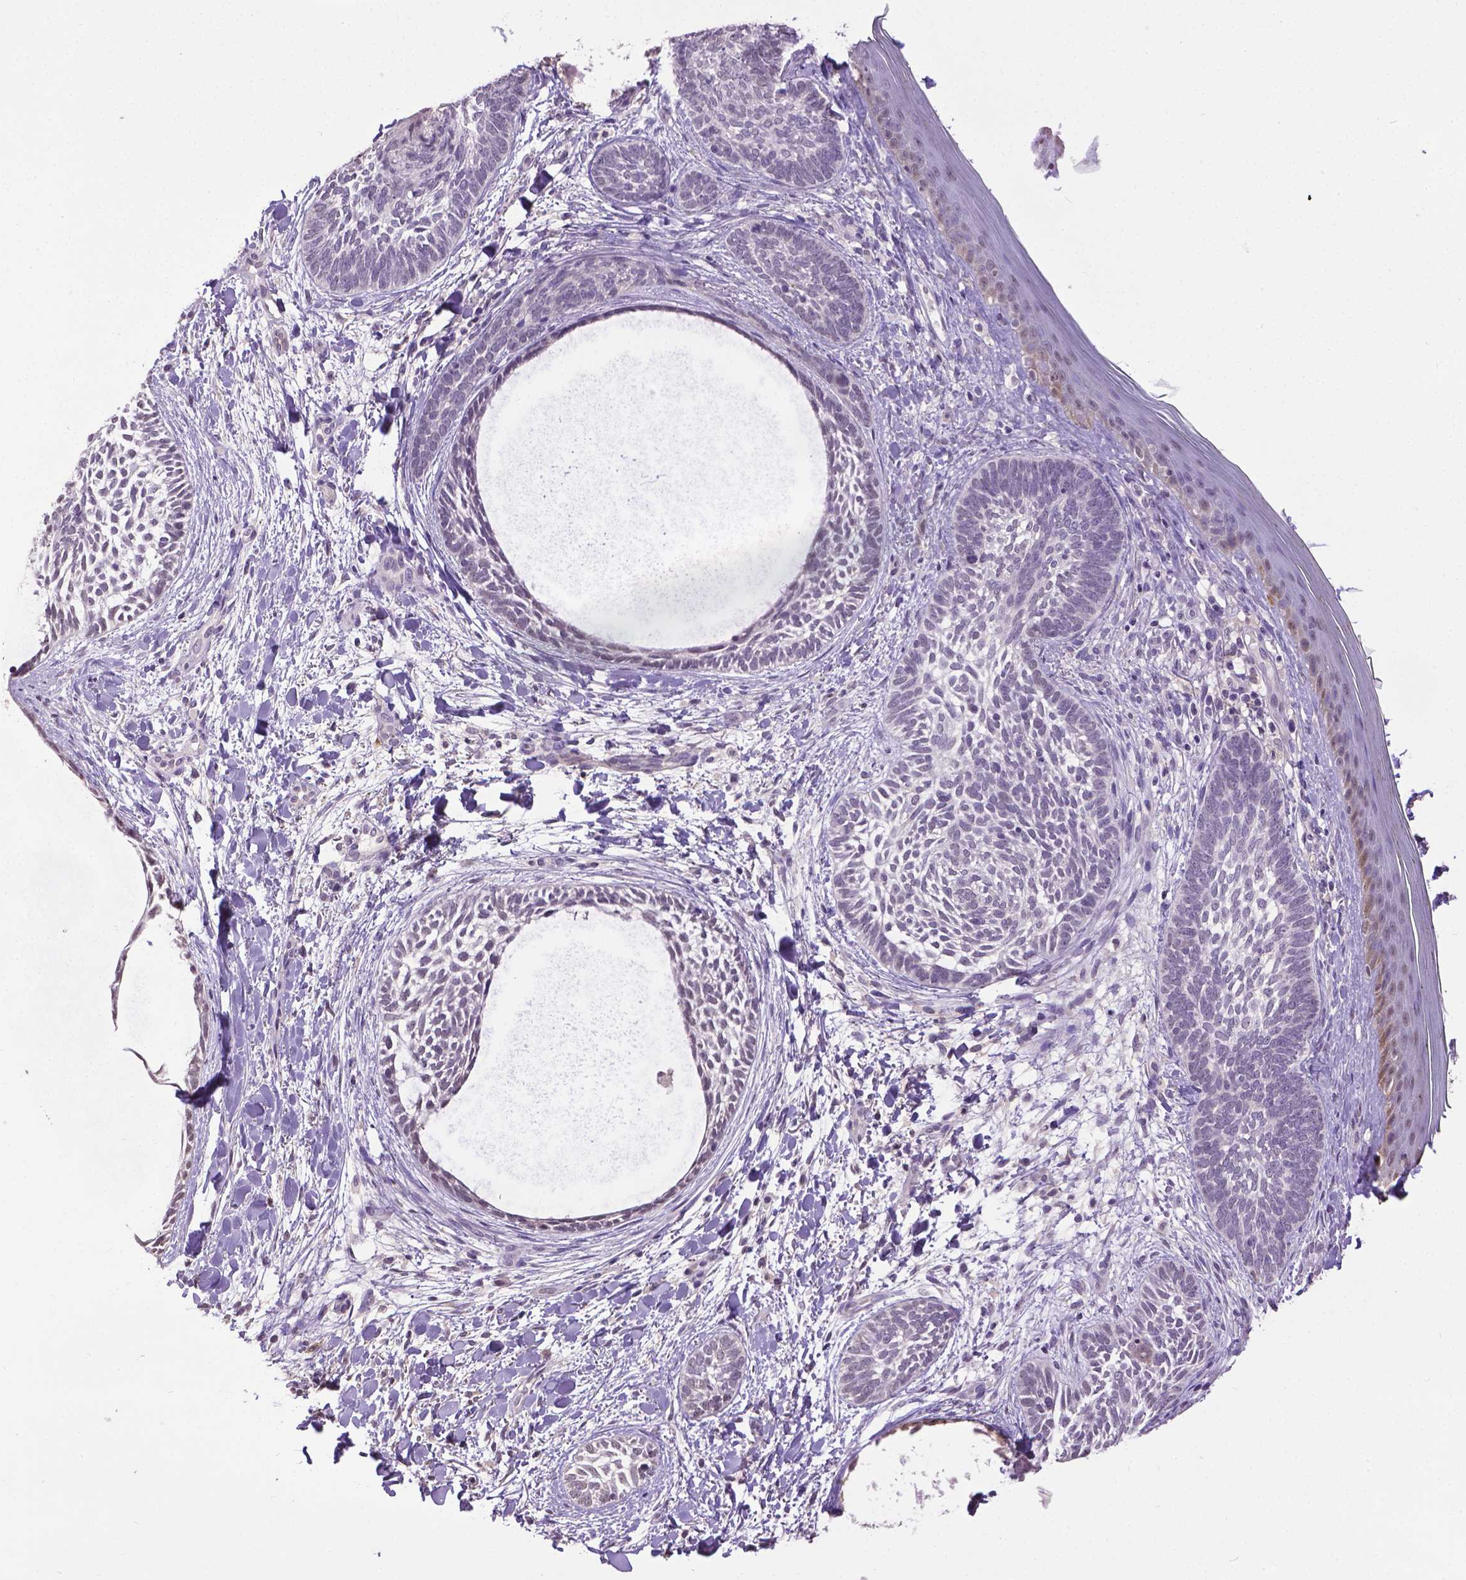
{"staining": {"intensity": "negative", "quantity": "none", "location": "none"}, "tissue": "skin cancer", "cell_type": "Tumor cells", "image_type": "cancer", "snomed": [{"axis": "morphology", "description": "Normal tissue, NOS"}, {"axis": "morphology", "description": "Basal cell carcinoma"}, {"axis": "topography", "description": "Skin"}], "caption": "Tumor cells are negative for brown protein staining in skin basal cell carcinoma.", "gene": "CPM", "patient": {"sex": "male", "age": 46}}